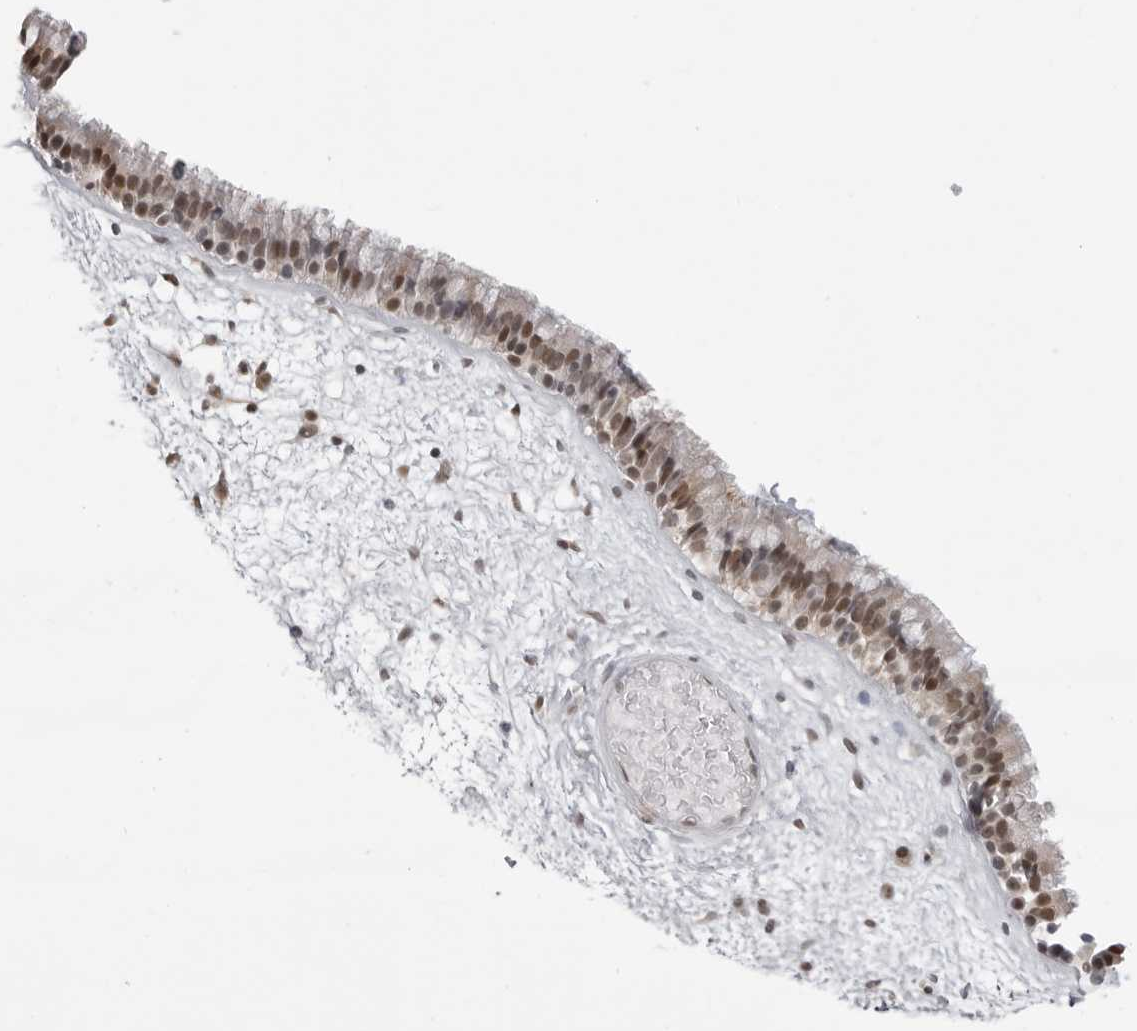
{"staining": {"intensity": "moderate", "quantity": ">75%", "location": "nuclear"}, "tissue": "nasopharynx", "cell_type": "Respiratory epithelial cells", "image_type": "normal", "snomed": [{"axis": "morphology", "description": "Normal tissue, NOS"}, {"axis": "morphology", "description": "Inflammation, NOS"}, {"axis": "topography", "description": "Nasopharynx"}], "caption": "Respiratory epithelial cells reveal medium levels of moderate nuclear expression in about >75% of cells in normal human nasopharynx. The staining was performed using DAB (3,3'-diaminobenzidine), with brown indicating positive protein expression. Nuclei are stained blue with hematoxylin.", "gene": "PHF3", "patient": {"sex": "male", "age": 48}}